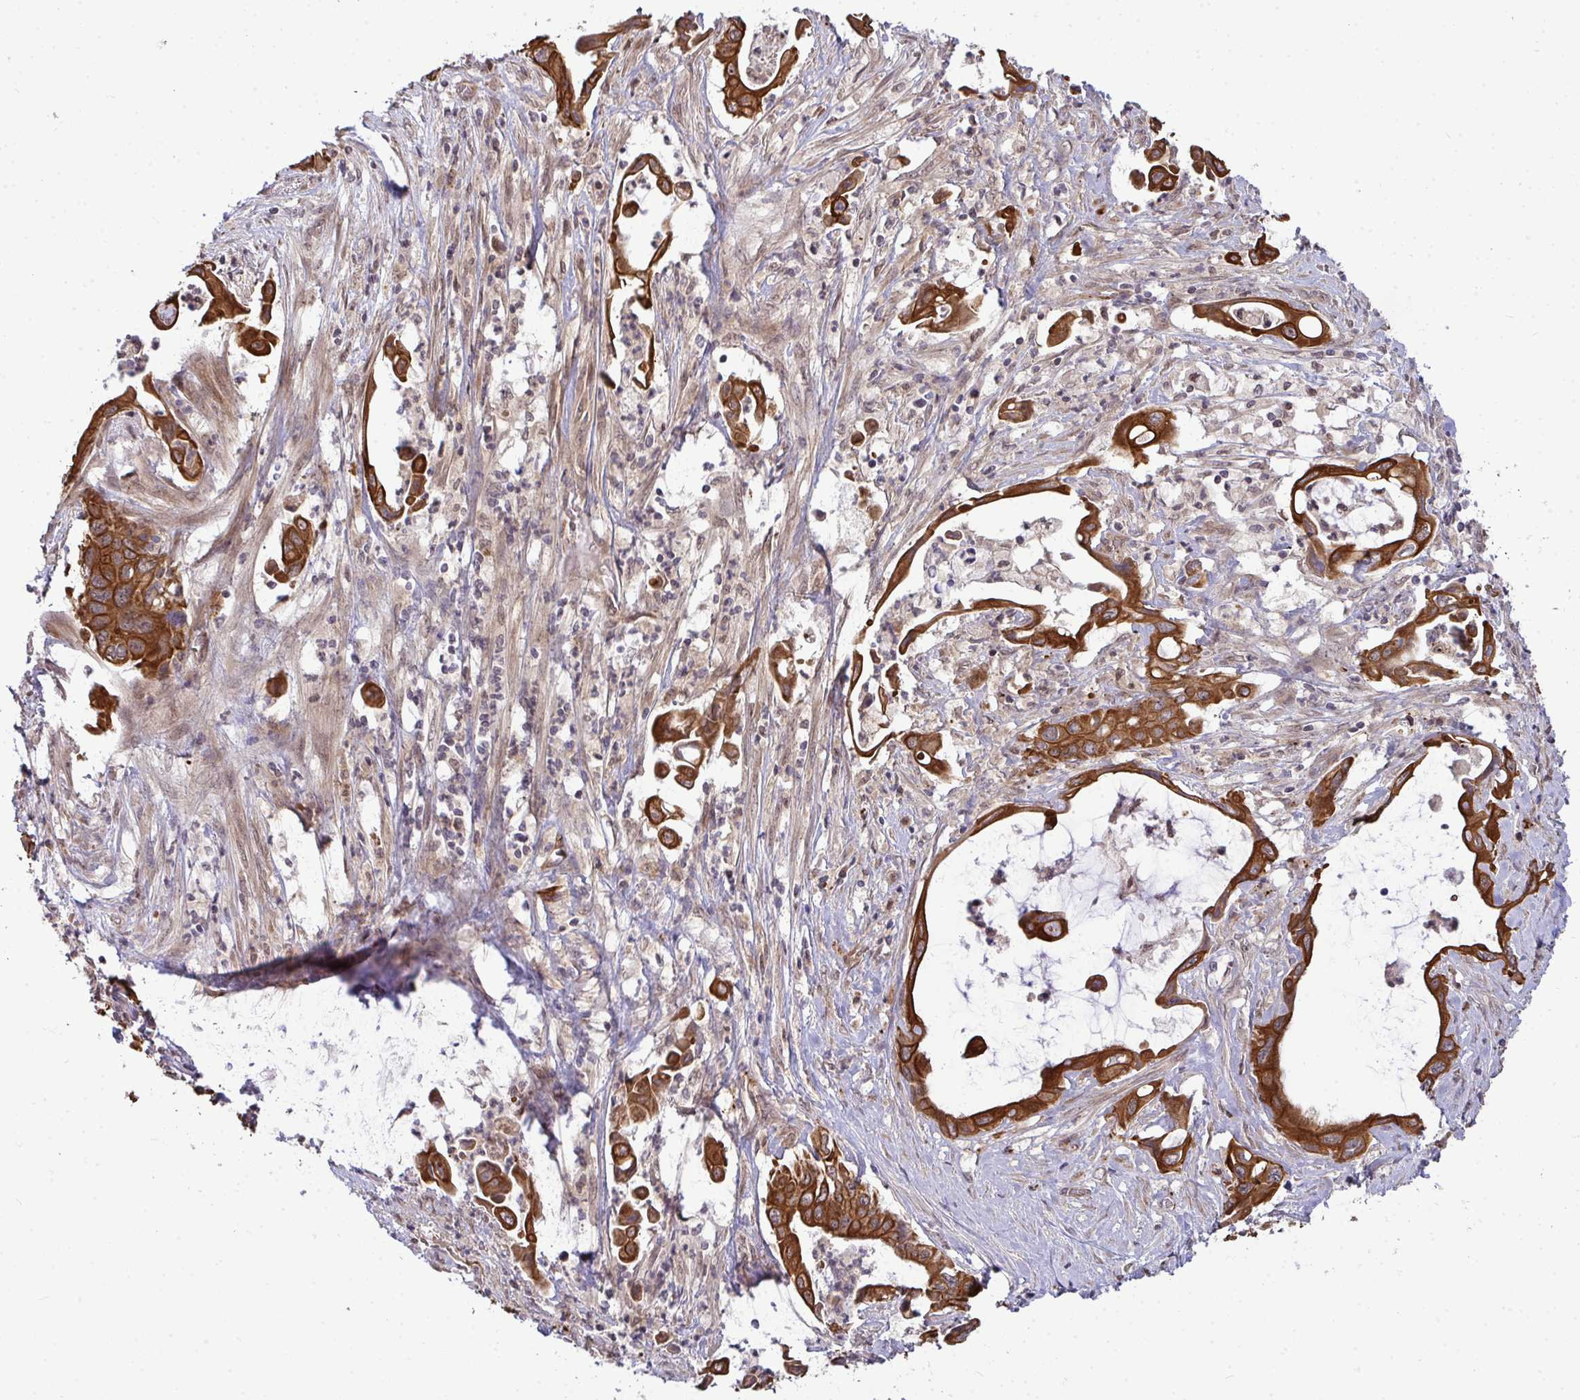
{"staining": {"intensity": "strong", "quantity": ">75%", "location": "cytoplasmic/membranous"}, "tissue": "pancreatic cancer", "cell_type": "Tumor cells", "image_type": "cancer", "snomed": [{"axis": "morphology", "description": "Adenocarcinoma, NOS"}, {"axis": "topography", "description": "Pancreas"}], "caption": "Protein expression analysis of adenocarcinoma (pancreatic) demonstrates strong cytoplasmic/membranous expression in about >75% of tumor cells.", "gene": "TRIM44", "patient": {"sex": "female", "age": 77}}